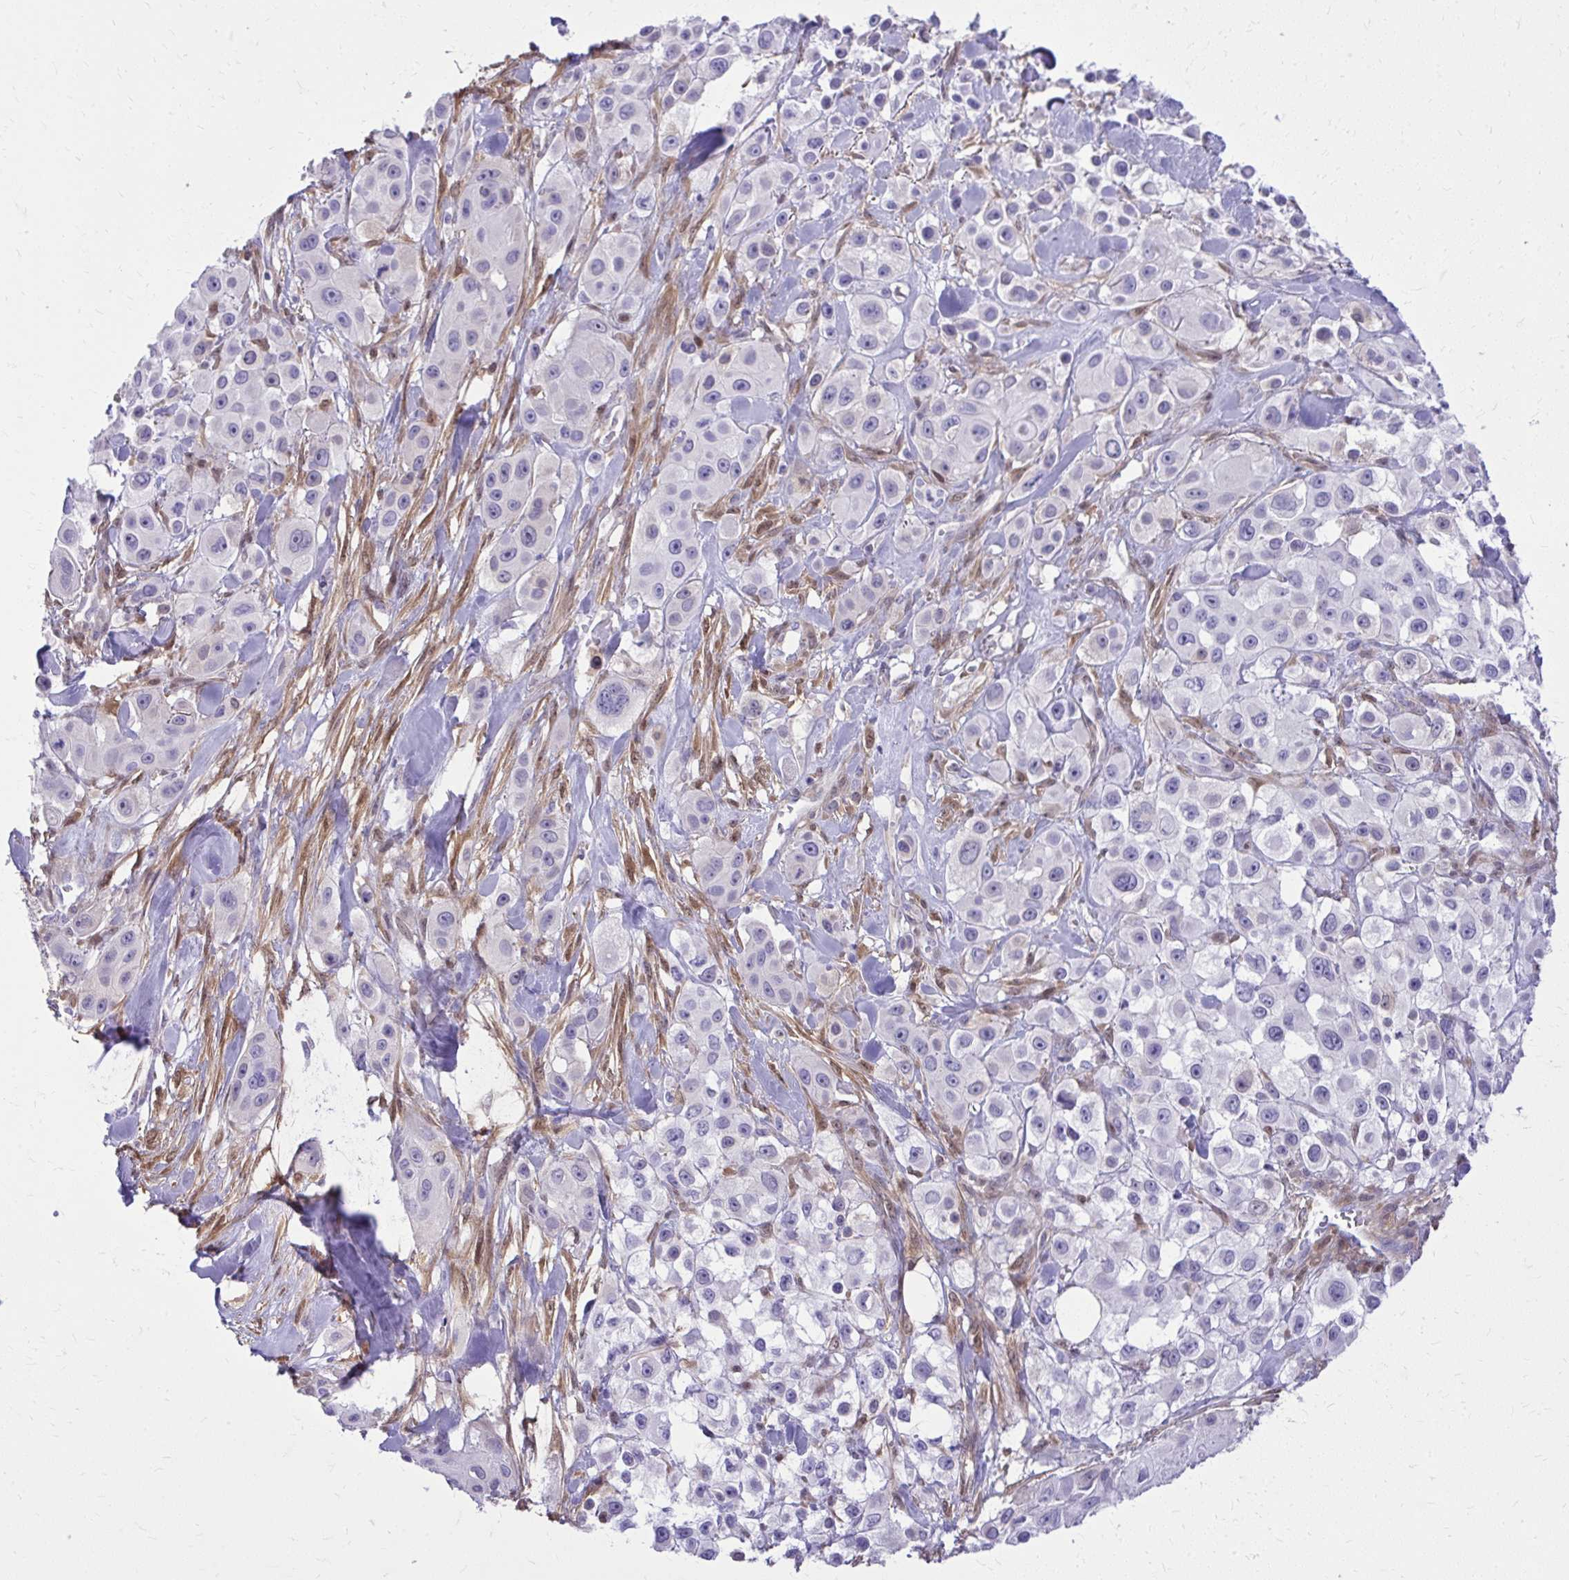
{"staining": {"intensity": "negative", "quantity": "none", "location": "none"}, "tissue": "skin cancer", "cell_type": "Tumor cells", "image_type": "cancer", "snomed": [{"axis": "morphology", "description": "Squamous cell carcinoma, NOS"}, {"axis": "topography", "description": "Skin"}], "caption": "Human skin cancer stained for a protein using immunohistochemistry (IHC) shows no expression in tumor cells.", "gene": "NNMT", "patient": {"sex": "male", "age": 63}}